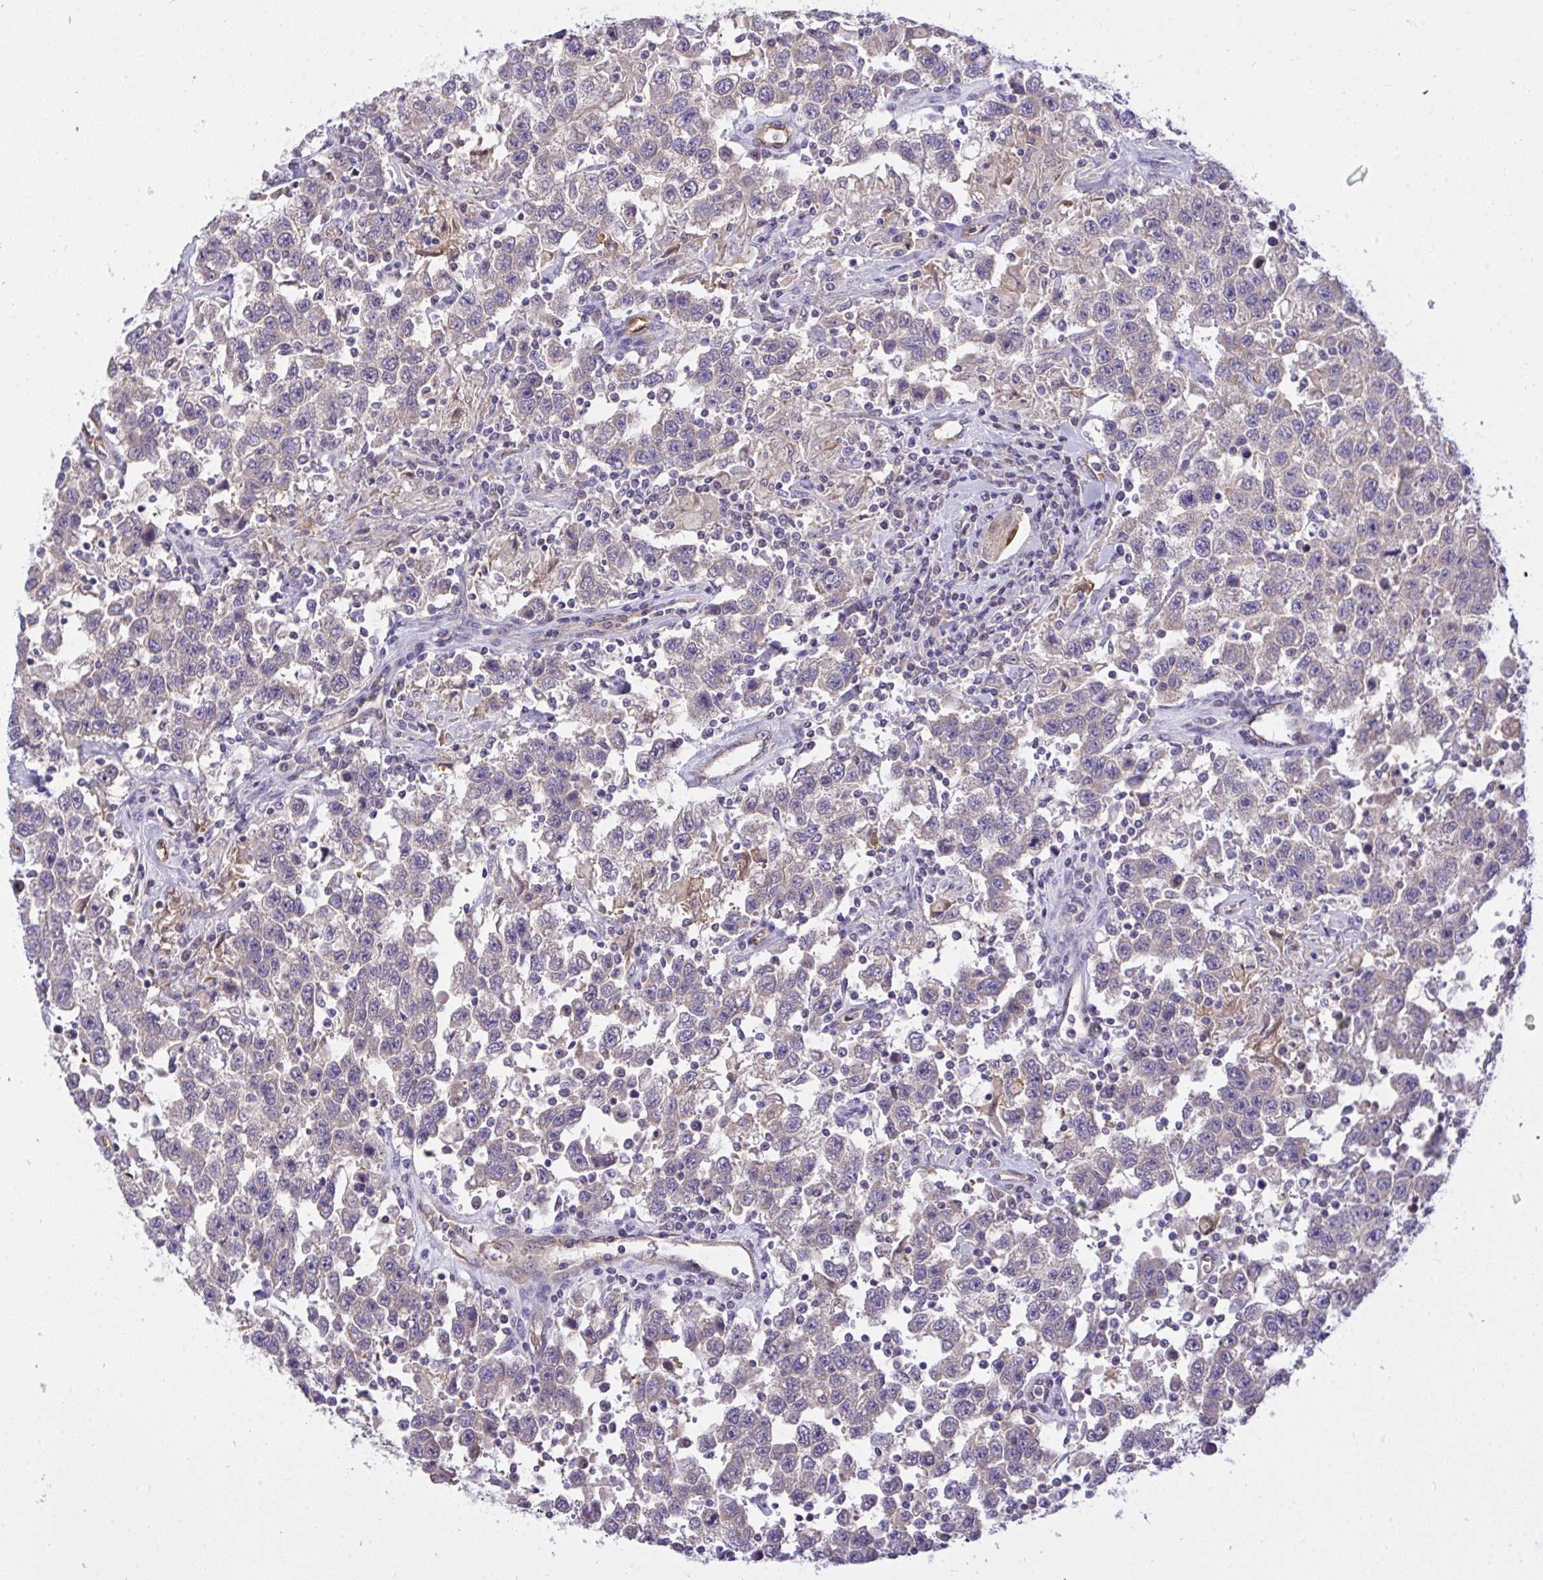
{"staining": {"intensity": "negative", "quantity": "none", "location": "none"}, "tissue": "testis cancer", "cell_type": "Tumor cells", "image_type": "cancer", "snomed": [{"axis": "morphology", "description": "Seminoma, NOS"}, {"axis": "topography", "description": "Testis"}], "caption": "High magnification brightfield microscopy of testis seminoma stained with DAB (3,3'-diaminobenzidine) (brown) and counterstained with hematoxylin (blue): tumor cells show no significant staining.", "gene": "C19orf54", "patient": {"sex": "male", "age": 41}}